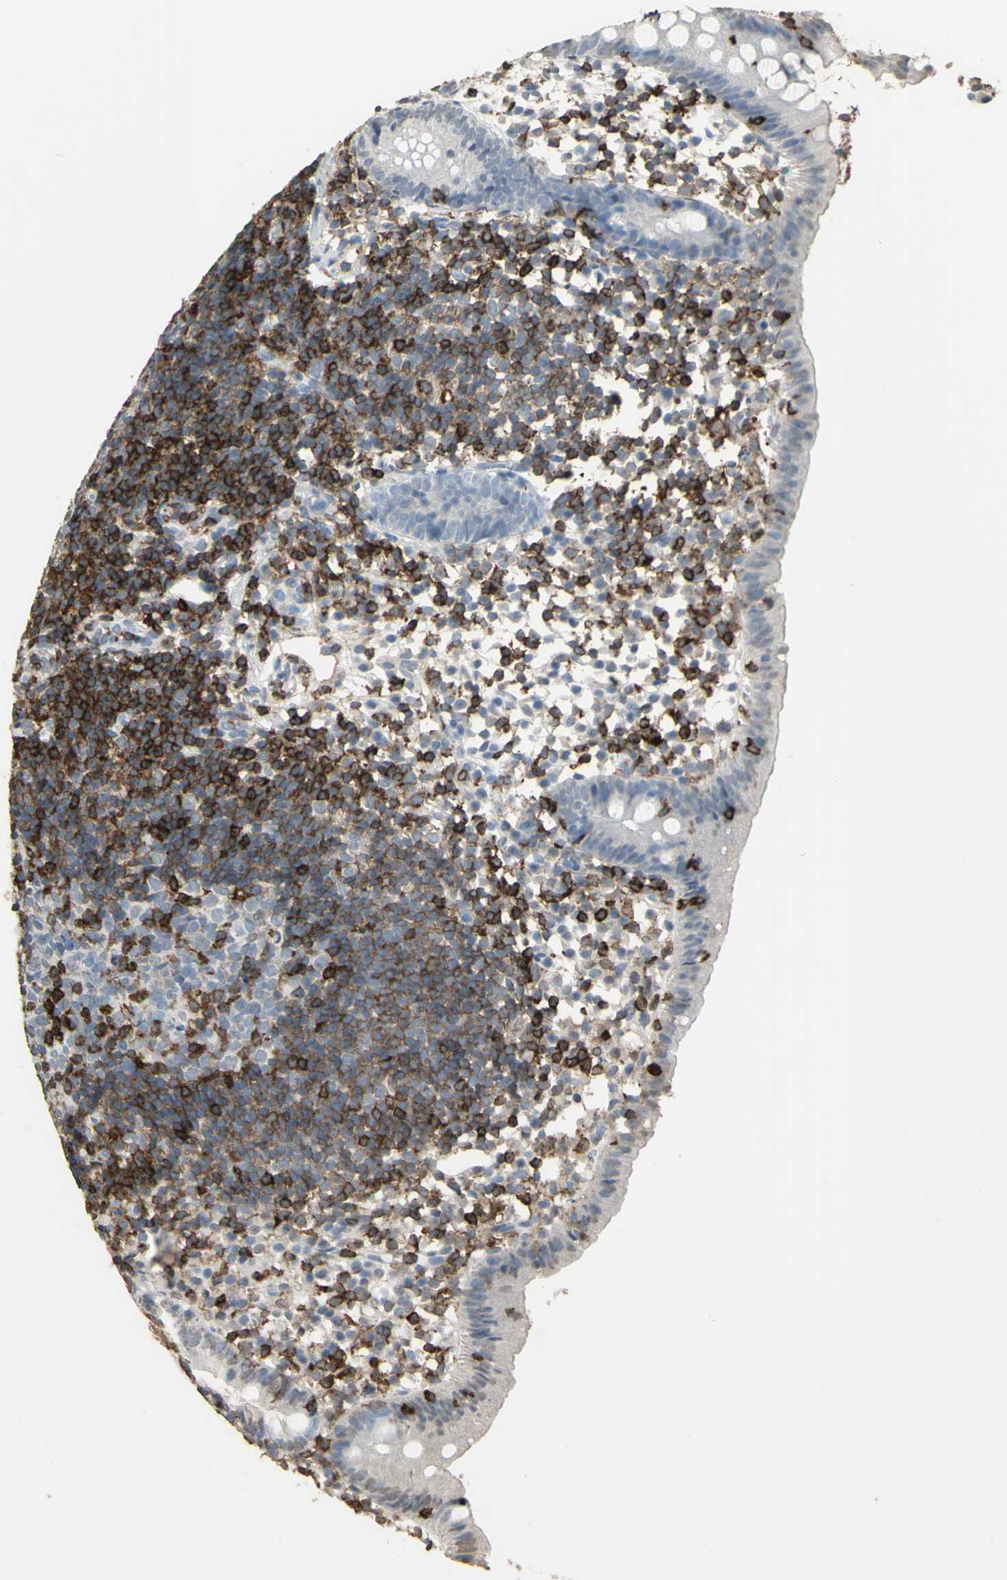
{"staining": {"intensity": "negative", "quantity": "none", "location": "none"}, "tissue": "appendix", "cell_type": "Glandular cells", "image_type": "normal", "snomed": [{"axis": "morphology", "description": "Normal tissue, NOS"}, {"axis": "topography", "description": "Appendix"}], "caption": "This is a image of immunohistochemistry (IHC) staining of normal appendix, which shows no expression in glandular cells. Nuclei are stained in blue.", "gene": "PSTPIP1", "patient": {"sex": "female", "age": 20}}